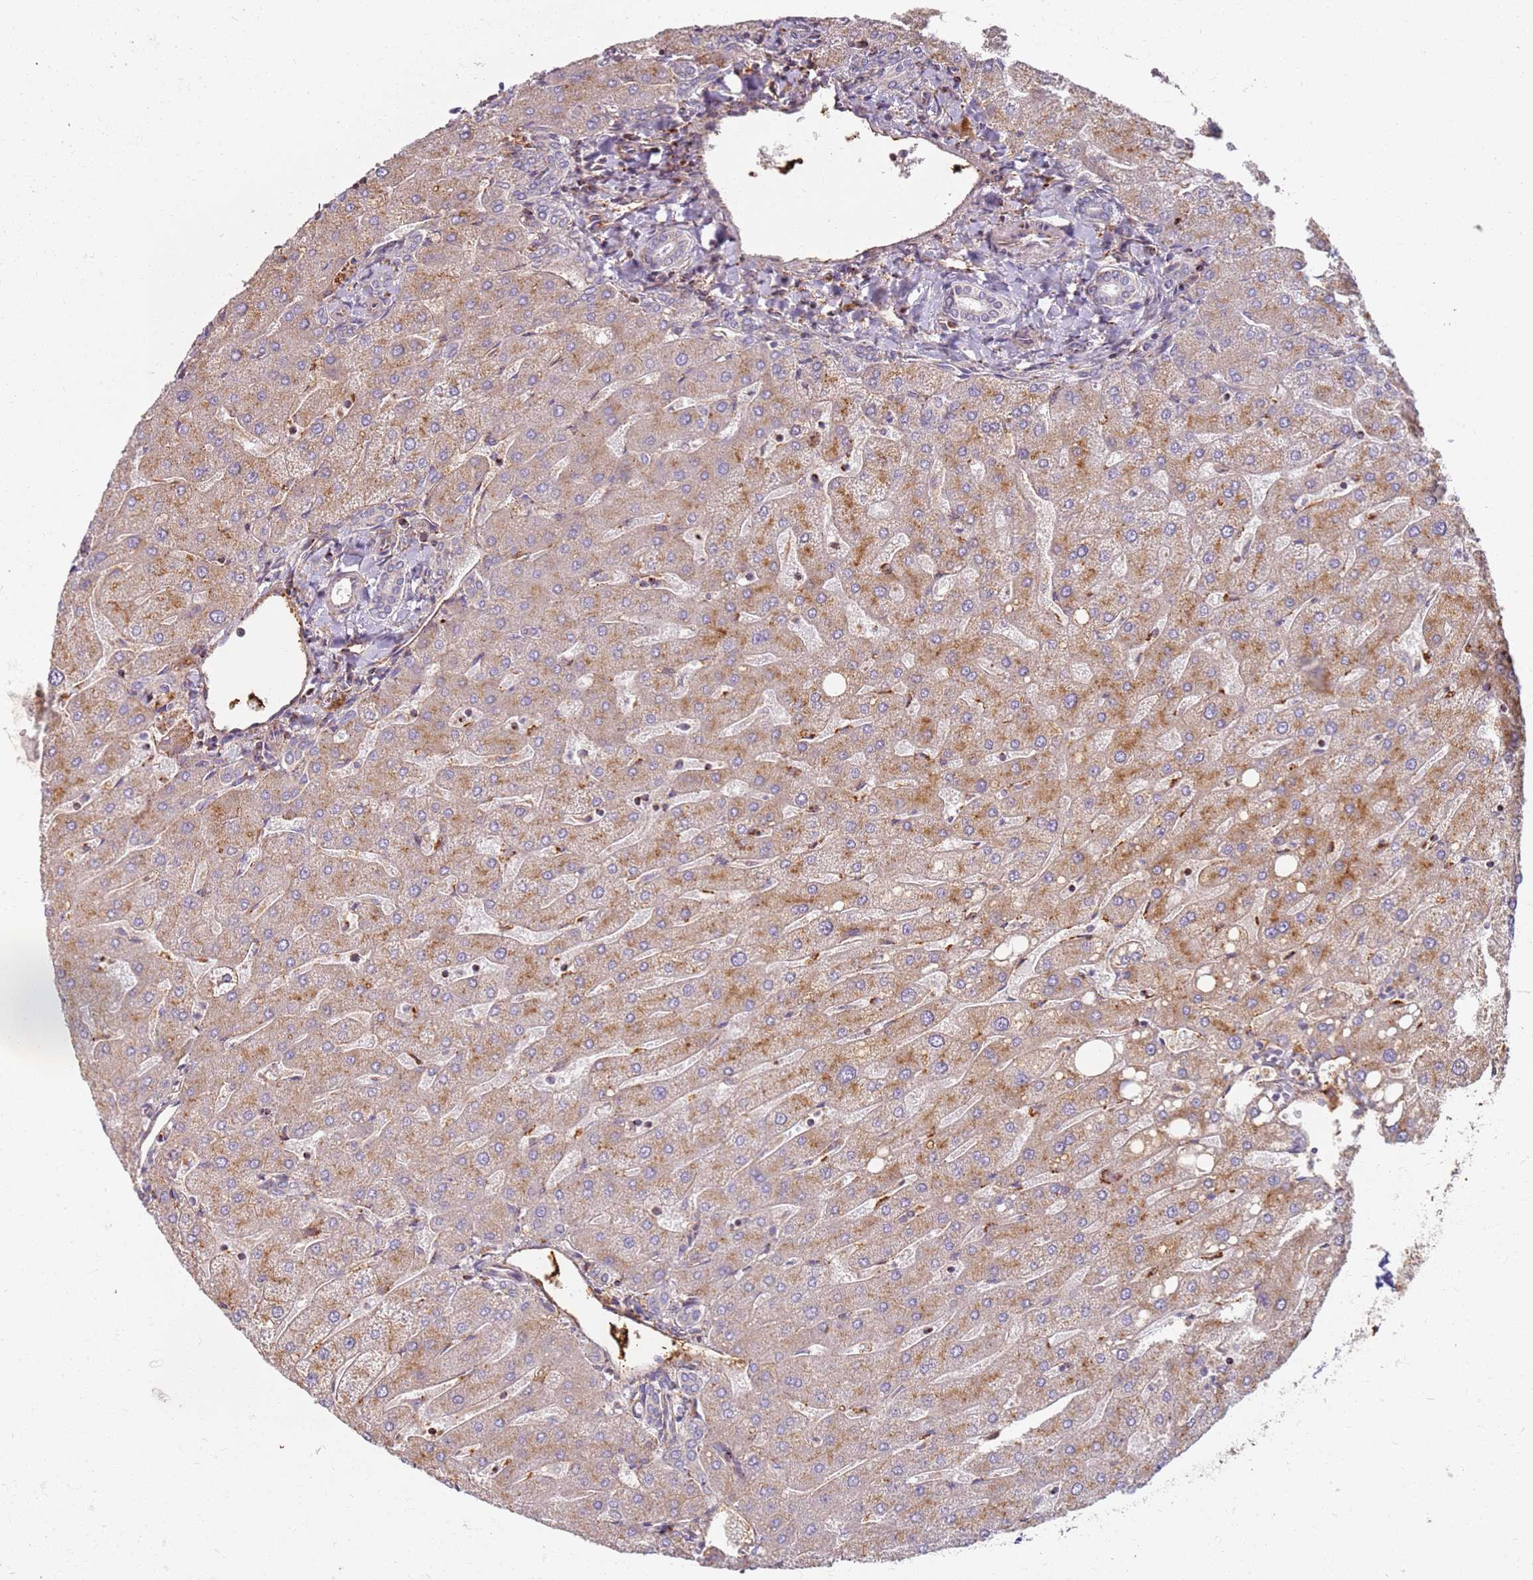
{"staining": {"intensity": "negative", "quantity": "none", "location": "none"}, "tissue": "liver", "cell_type": "Cholangiocytes", "image_type": "normal", "snomed": [{"axis": "morphology", "description": "Normal tissue, NOS"}, {"axis": "topography", "description": "Liver"}], "caption": "High power microscopy image of an IHC micrograph of benign liver, revealing no significant staining in cholangiocytes.", "gene": "PROKR2", "patient": {"sex": "male", "age": 67}}